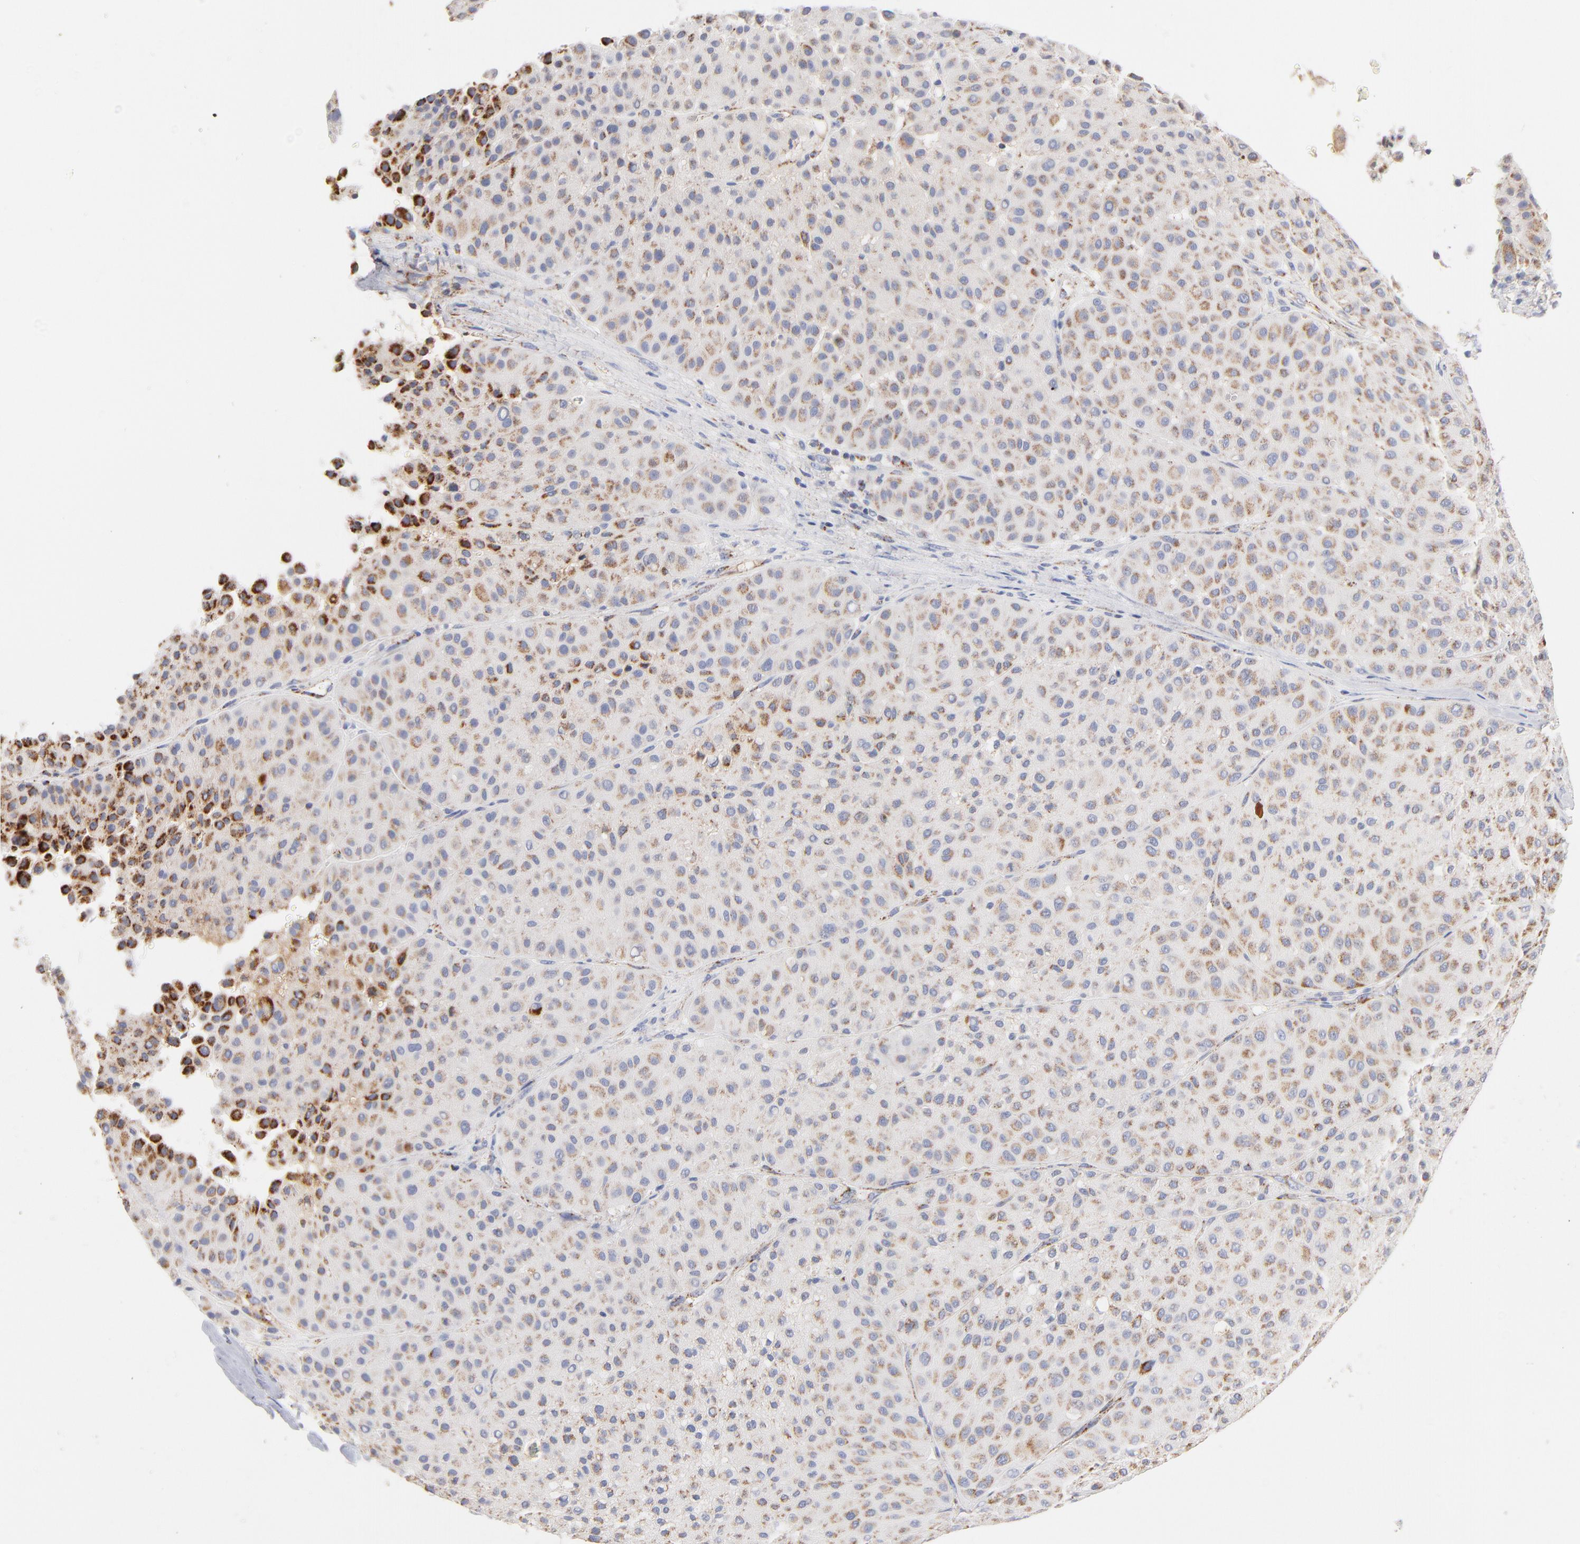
{"staining": {"intensity": "moderate", "quantity": ">75%", "location": "cytoplasmic/membranous"}, "tissue": "melanoma", "cell_type": "Tumor cells", "image_type": "cancer", "snomed": [{"axis": "morphology", "description": "Normal tissue, NOS"}, {"axis": "morphology", "description": "Malignant melanoma, Metastatic site"}, {"axis": "topography", "description": "Skin"}], "caption": "Protein analysis of malignant melanoma (metastatic site) tissue demonstrates moderate cytoplasmic/membranous positivity in approximately >75% of tumor cells.", "gene": "DLAT", "patient": {"sex": "male", "age": 41}}